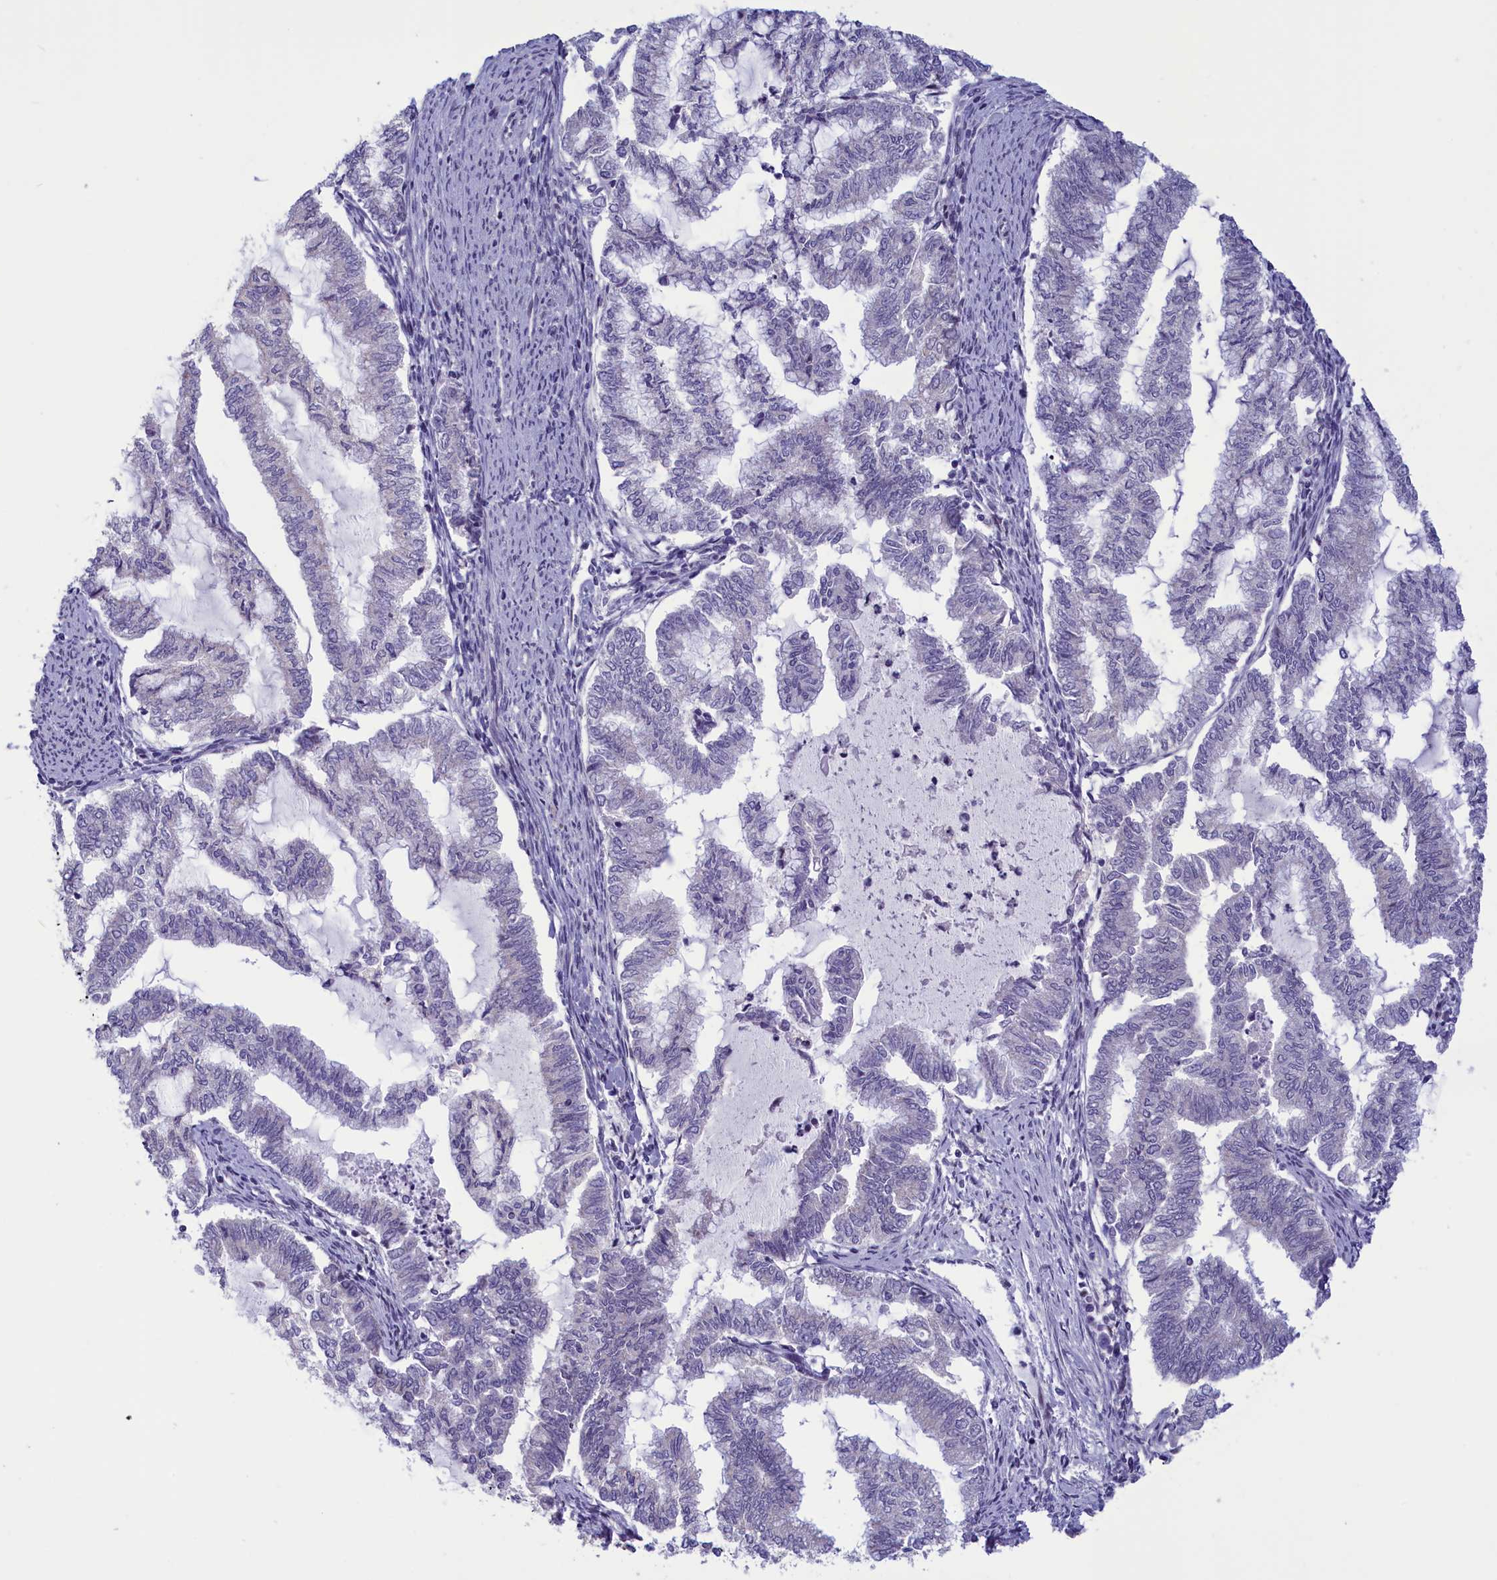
{"staining": {"intensity": "negative", "quantity": "none", "location": "none"}, "tissue": "endometrial cancer", "cell_type": "Tumor cells", "image_type": "cancer", "snomed": [{"axis": "morphology", "description": "Adenocarcinoma, NOS"}, {"axis": "topography", "description": "Endometrium"}], "caption": "A histopathology image of human endometrial cancer (adenocarcinoma) is negative for staining in tumor cells.", "gene": "CORO2A", "patient": {"sex": "female", "age": 79}}